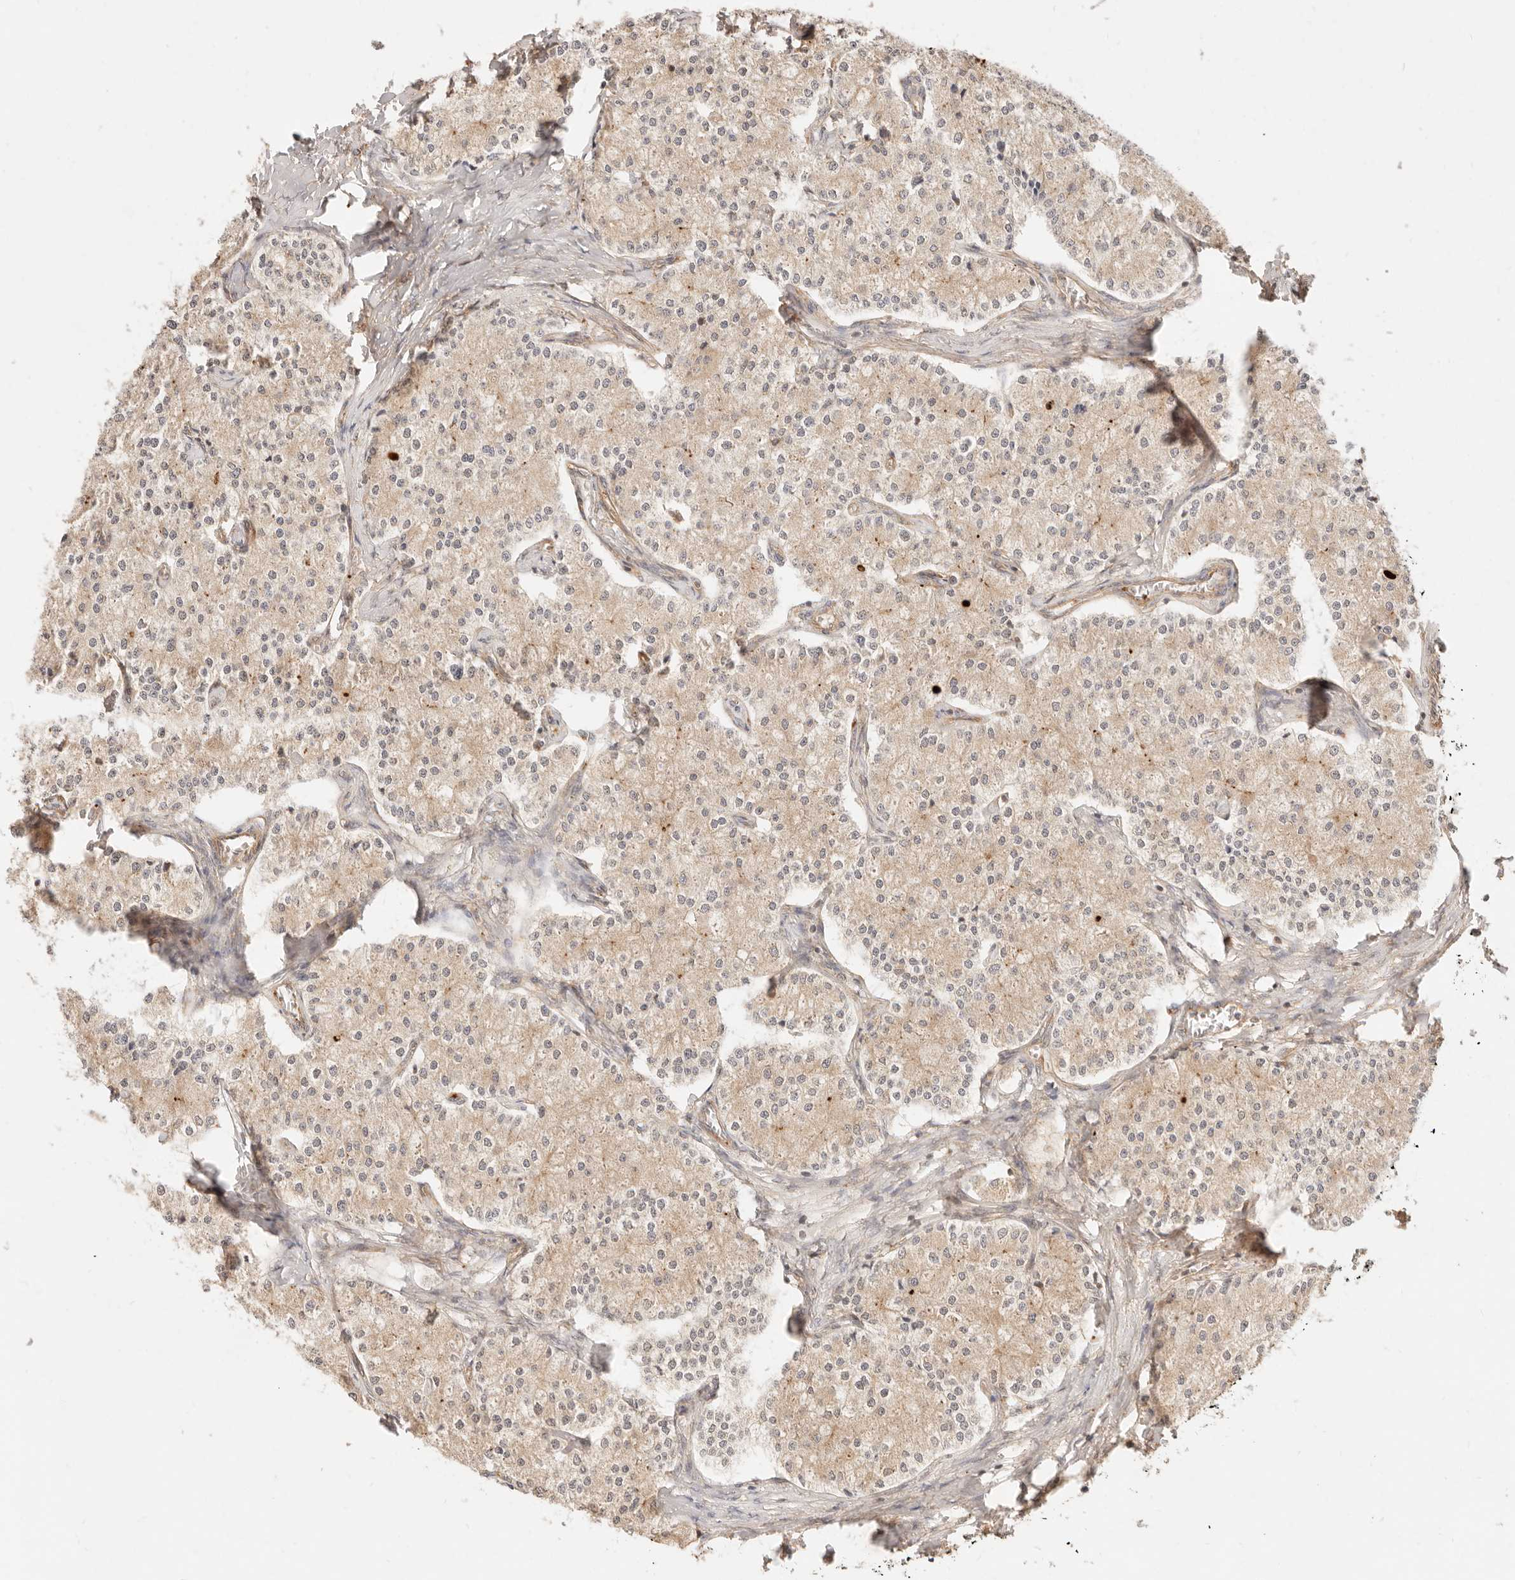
{"staining": {"intensity": "weak", "quantity": ">75%", "location": "cytoplasmic/membranous"}, "tissue": "carcinoid", "cell_type": "Tumor cells", "image_type": "cancer", "snomed": [{"axis": "morphology", "description": "Carcinoid, malignant, NOS"}, {"axis": "topography", "description": "Colon"}], "caption": "High-power microscopy captured an IHC histopathology image of carcinoid, revealing weak cytoplasmic/membranous staining in approximately >75% of tumor cells.", "gene": "UBXN10", "patient": {"sex": "female", "age": 52}}